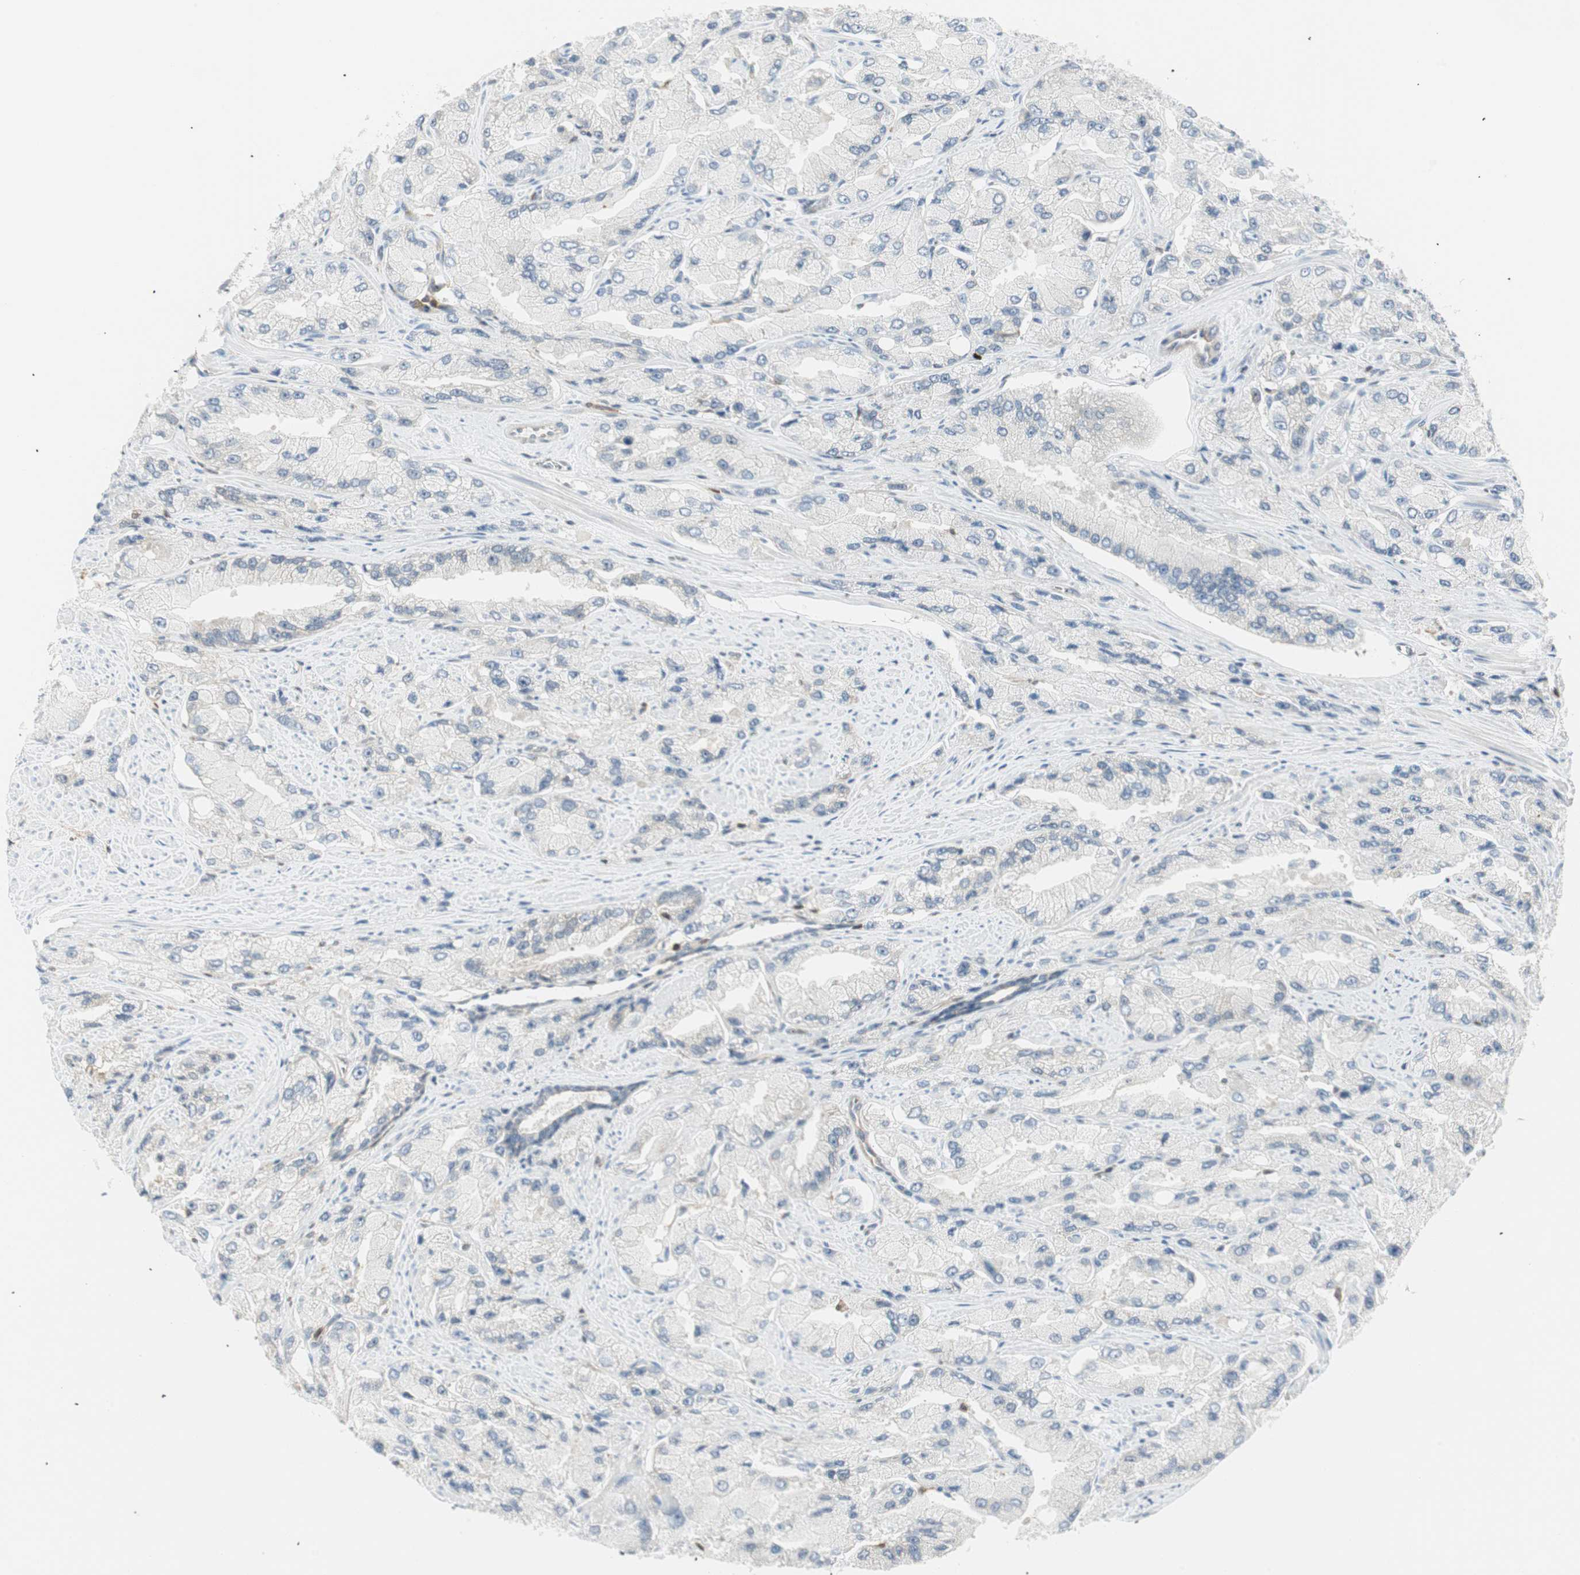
{"staining": {"intensity": "negative", "quantity": "none", "location": "none"}, "tissue": "prostate cancer", "cell_type": "Tumor cells", "image_type": "cancer", "snomed": [{"axis": "morphology", "description": "Adenocarcinoma, High grade"}, {"axis": "topography", "description": "Prostate"}], "caption": "A high-resolution micrograph shows immunohistochemistry (IHC) staining of prostate high-grade adenocarcinoma, which shows no significant staining in tumor cells.", "gene": "PPP1CA", "patient": {"sex": "male", "age": 58}}